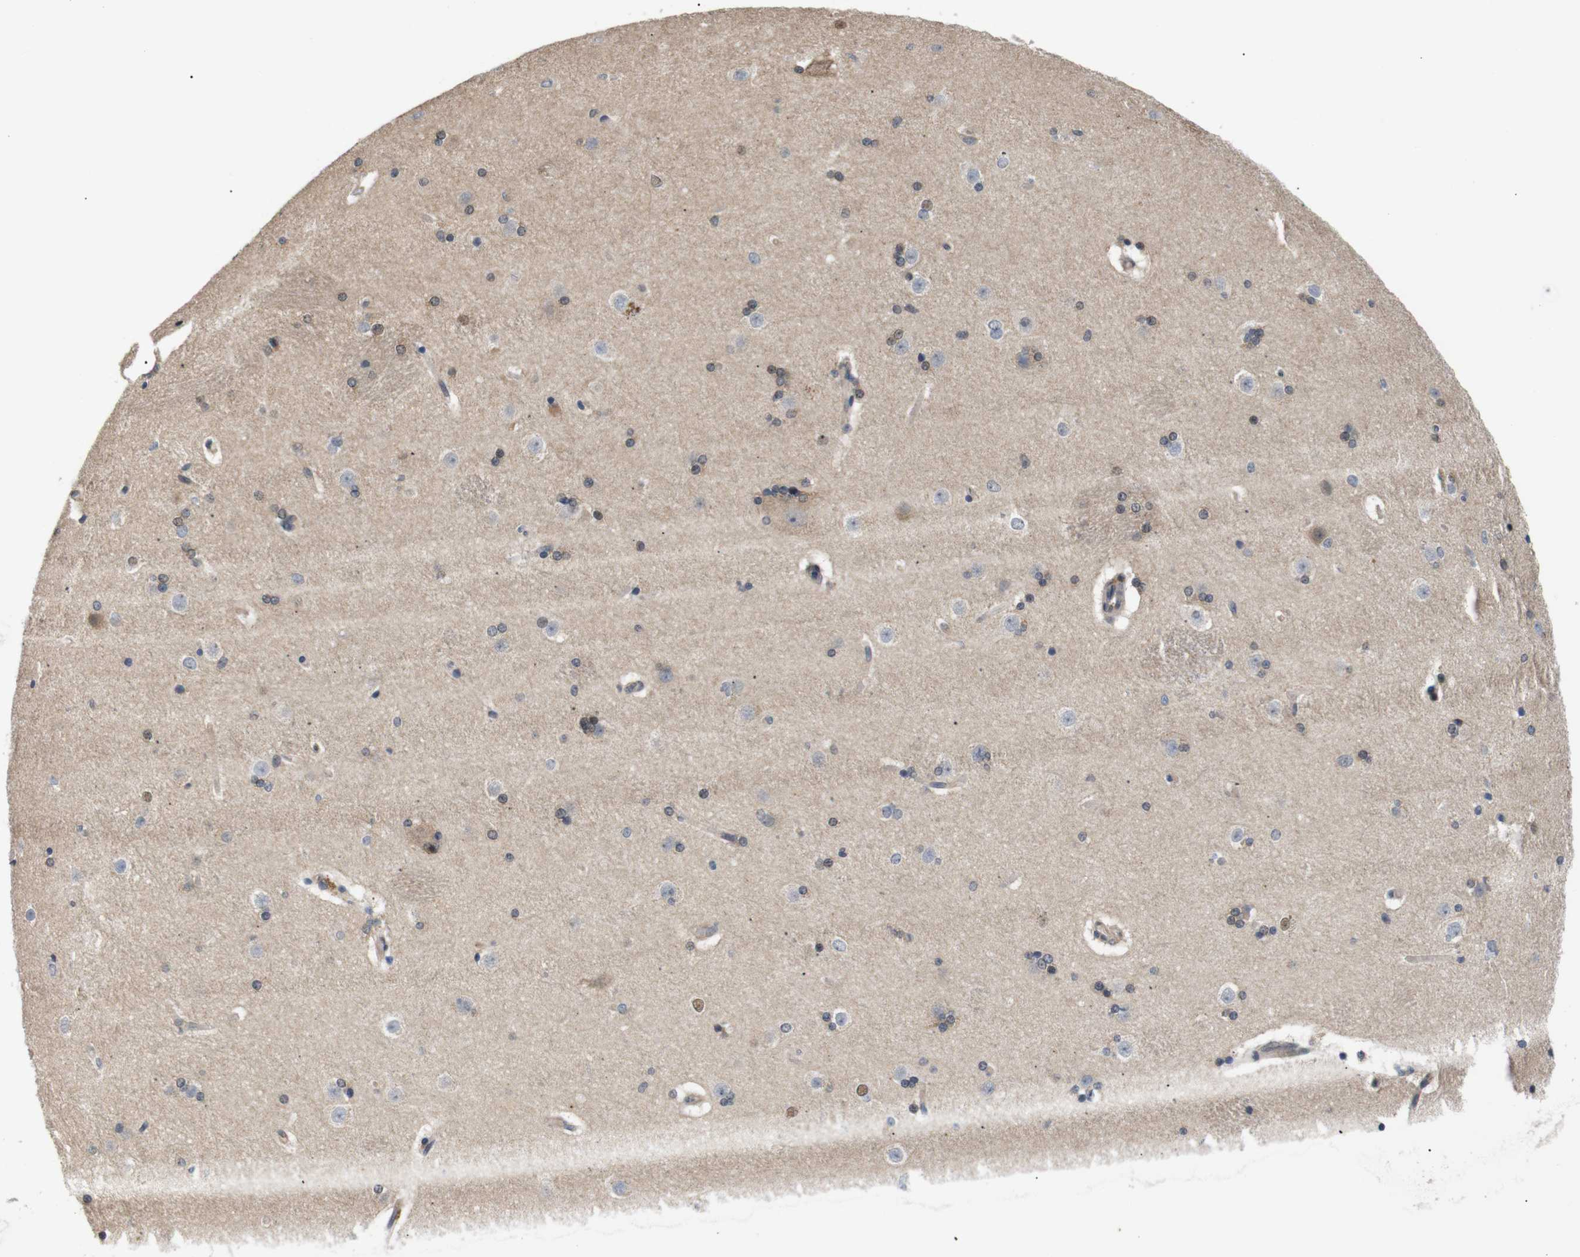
{"staining": {"intensity": "moderate", "quantity": "<25%", "location": "nuclear"}, "tissue": "caudate", "cell_type": "Glial cells", "image_type": "normal", "snomed": [{"axis": "morphology", "description": "Normal tissue, NOS"}, {"axis": "topography", "description": "Lateral ventricle wall"}], "caption": "Approximately <25% of glial cells in benign human caudate display moderate nuclear protein positivity as visualized by brown immunohistochemical staining.", "gene": "BRWD3", "patient": {"sex": "female", "age": 19}}